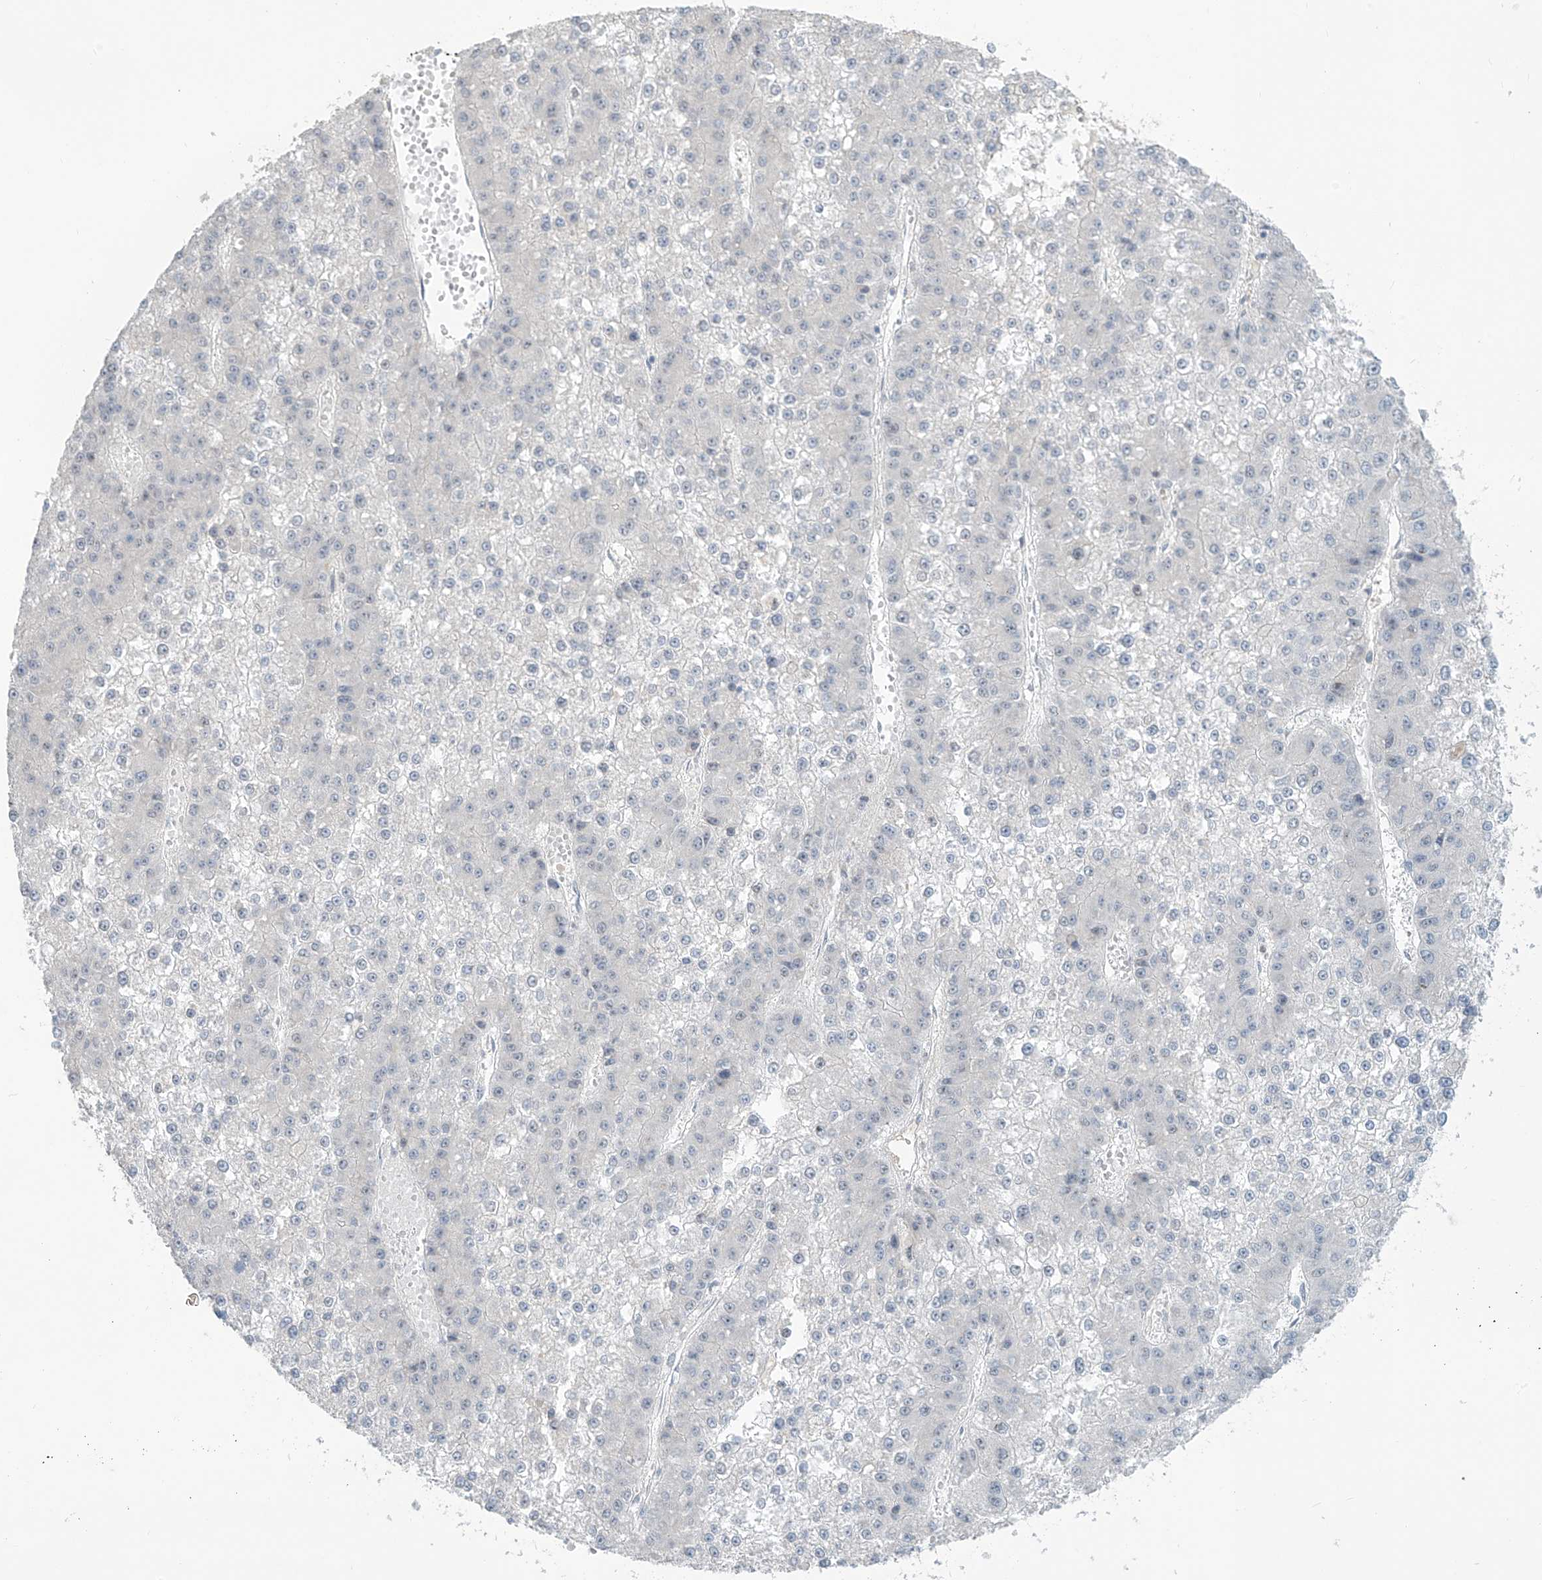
{"staining": {"intensity": "negative", "quantity": "none", "location": "none"}, "tissue": "liver cancer", "cell_type": "Tumor cells", "image_type": "cancer", "snomed": [{"axis": "morphology", "description": "Carcinoma, Hepatocellular, NOS"}, {"axis": "topography", "description": "Liver"}], "caption": "Immunohistochemistry (IHC) of human liver hepatocellular carcinoma reveals no positivity in tumor cells.", "gene": "METAP1D", "patient": {"sex": "female", "age": 73}}